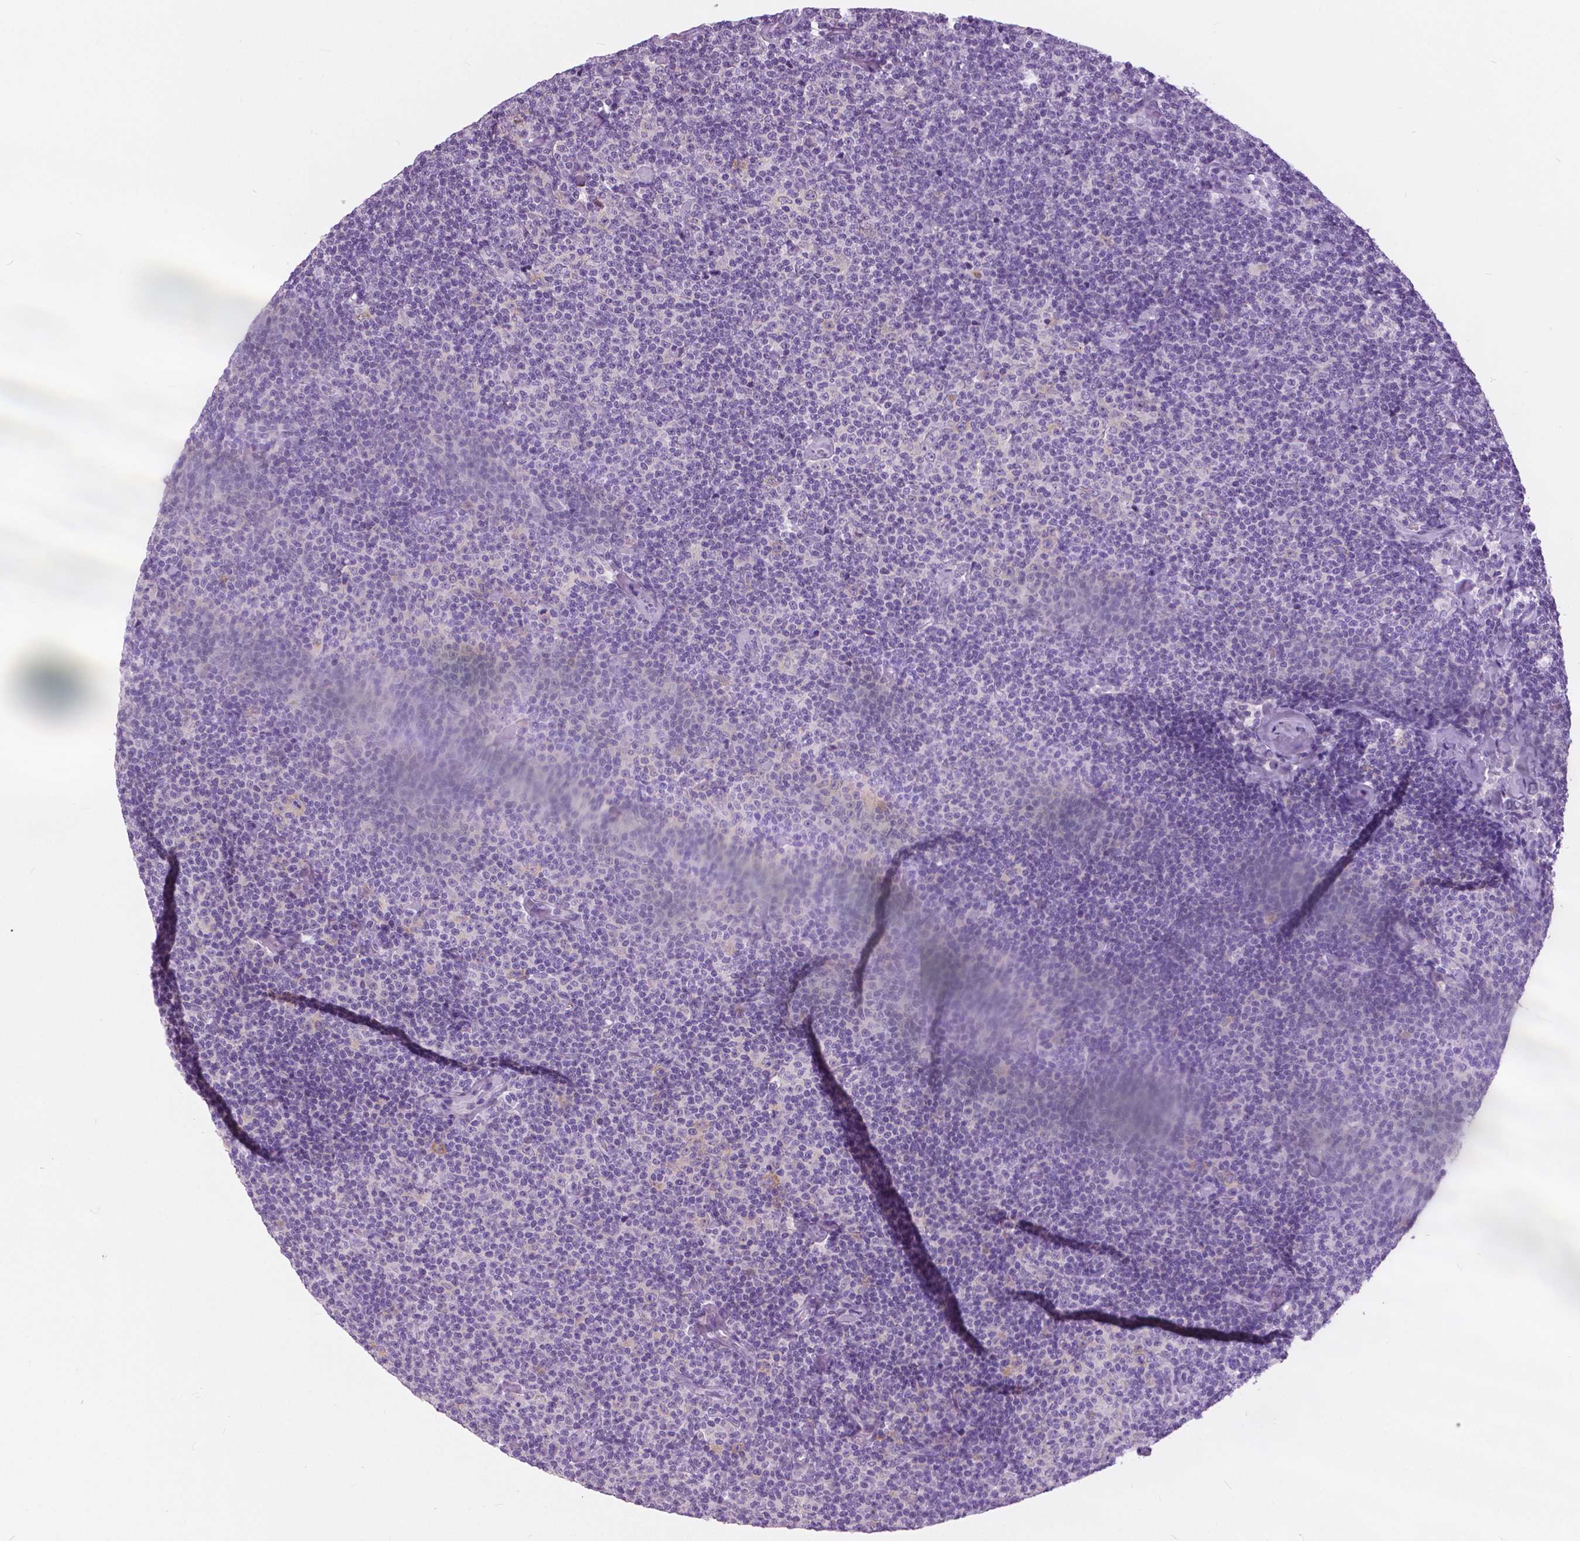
{"staining": {"intensity": "negative", "quantity": "none", "location": "none"}, "tissue": "lymphoma", "cell_type": "Tumor cells", "image_type": "cancer", "snomed": [{"axis": "morphology", "description": "Malignant lymphoma, non-Hodgkin's type, Low grade"}, {"axis": "topography", "description": "Lymph node"}], "caption": "Tumor cells are negative for protein expression in human lymphoma. (Brightfield microscopy of DAB IHC at high magnification).", "gene": "SERPINI1", "patient": {"sex": "male", "age": 81}}